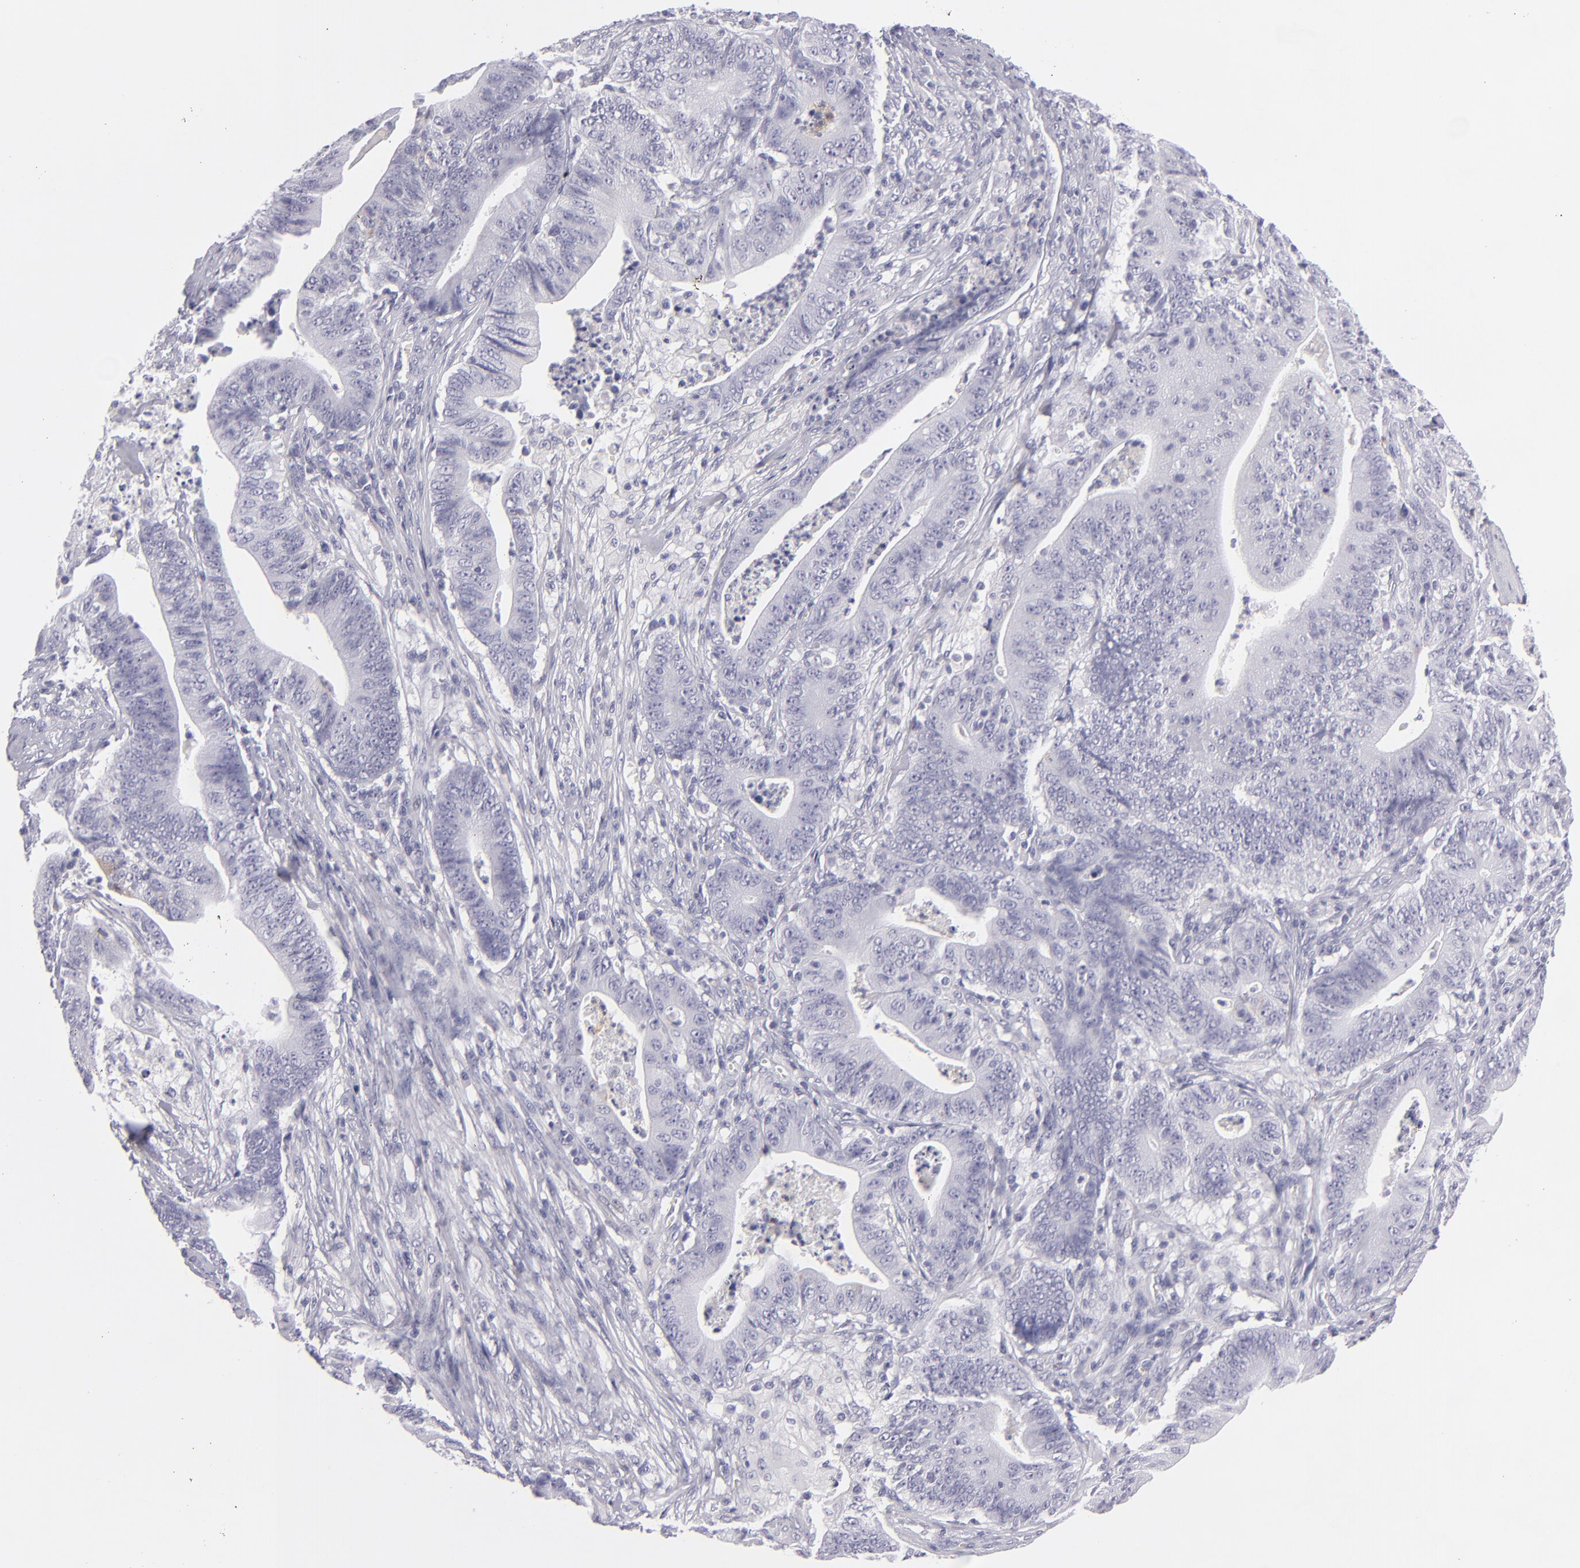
{"staining": {"intensity": "negative", "quantity": "none", "location": "none"}, "tissue": "stomach cancer", "cell_type": "Tumor cells", "image_type": "cancer", "snomed": [{"axis": "morphology", "description": "Adenocarcinoma, NOS"}, {"axis": "topography", "description": "Stomach, lower"}], "caption": "Tumor cells are negative for protein expression in human adenocarcinoma (stomach).", "gene": "TNNC1", "patient": {"sex": "female", "age": 86}}